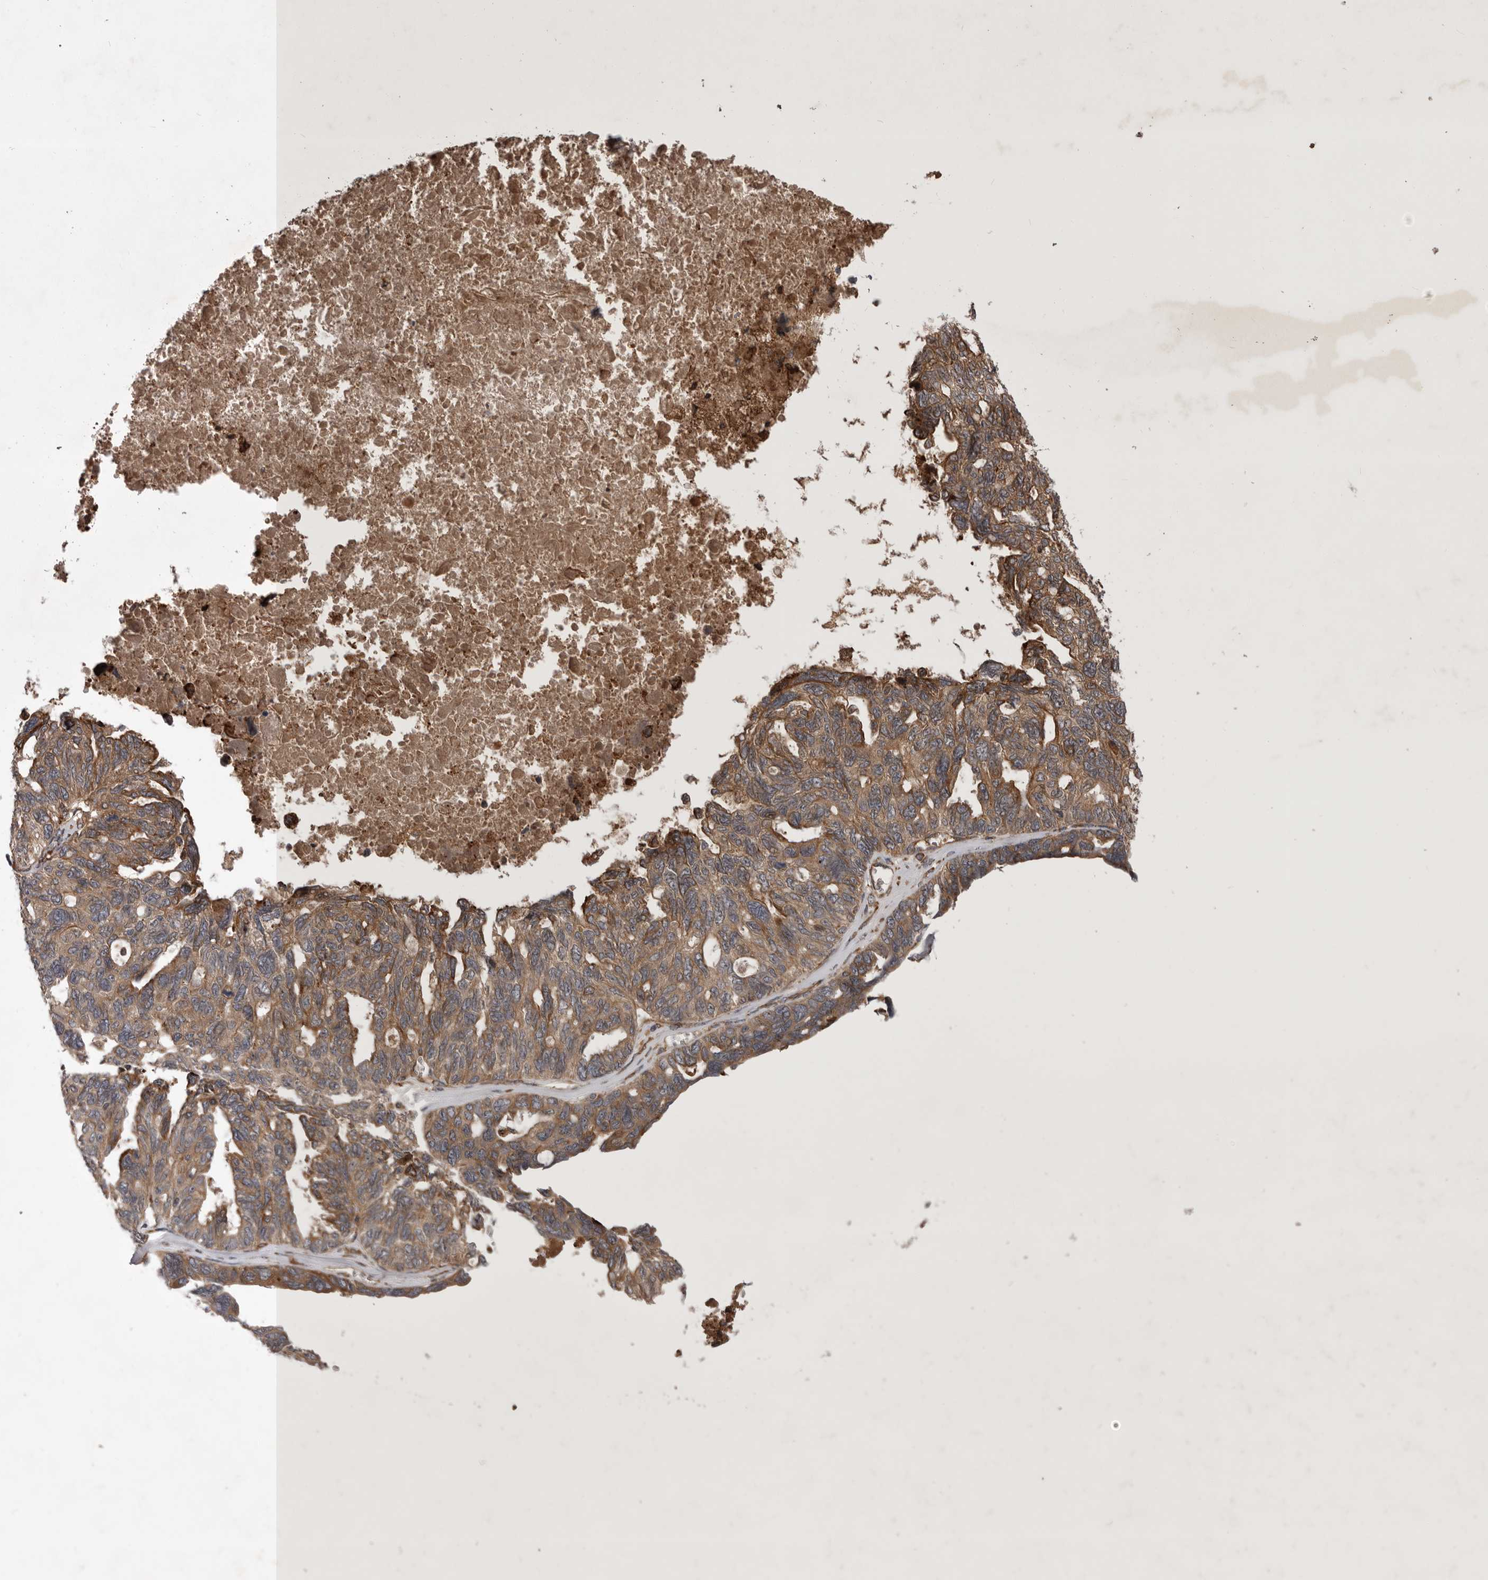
{"staining": {"intensity": "moderate", "quantity": ">75%", "location": "cytoplasmic/membranous"}, "tissue": "ovarian cancer", "cell_type": "Tumor cells", "image_type": "cancer", "snomed": [{"axis": "morphology", "description": "Cystadenocarcinoma, serous, NOS"}, {"axis": "topography", "description": "Ovary"}], "caption": "Immunohistochemistry (IHC) of ovarian cancer shows medium levels of moderate cytoplasmic/membranous staining in approximately >75% of tumor cells. Nuclei are stained in blue.", "gene": "RAB3GAP2", "patient": {"sex": "female", "age": 79}}